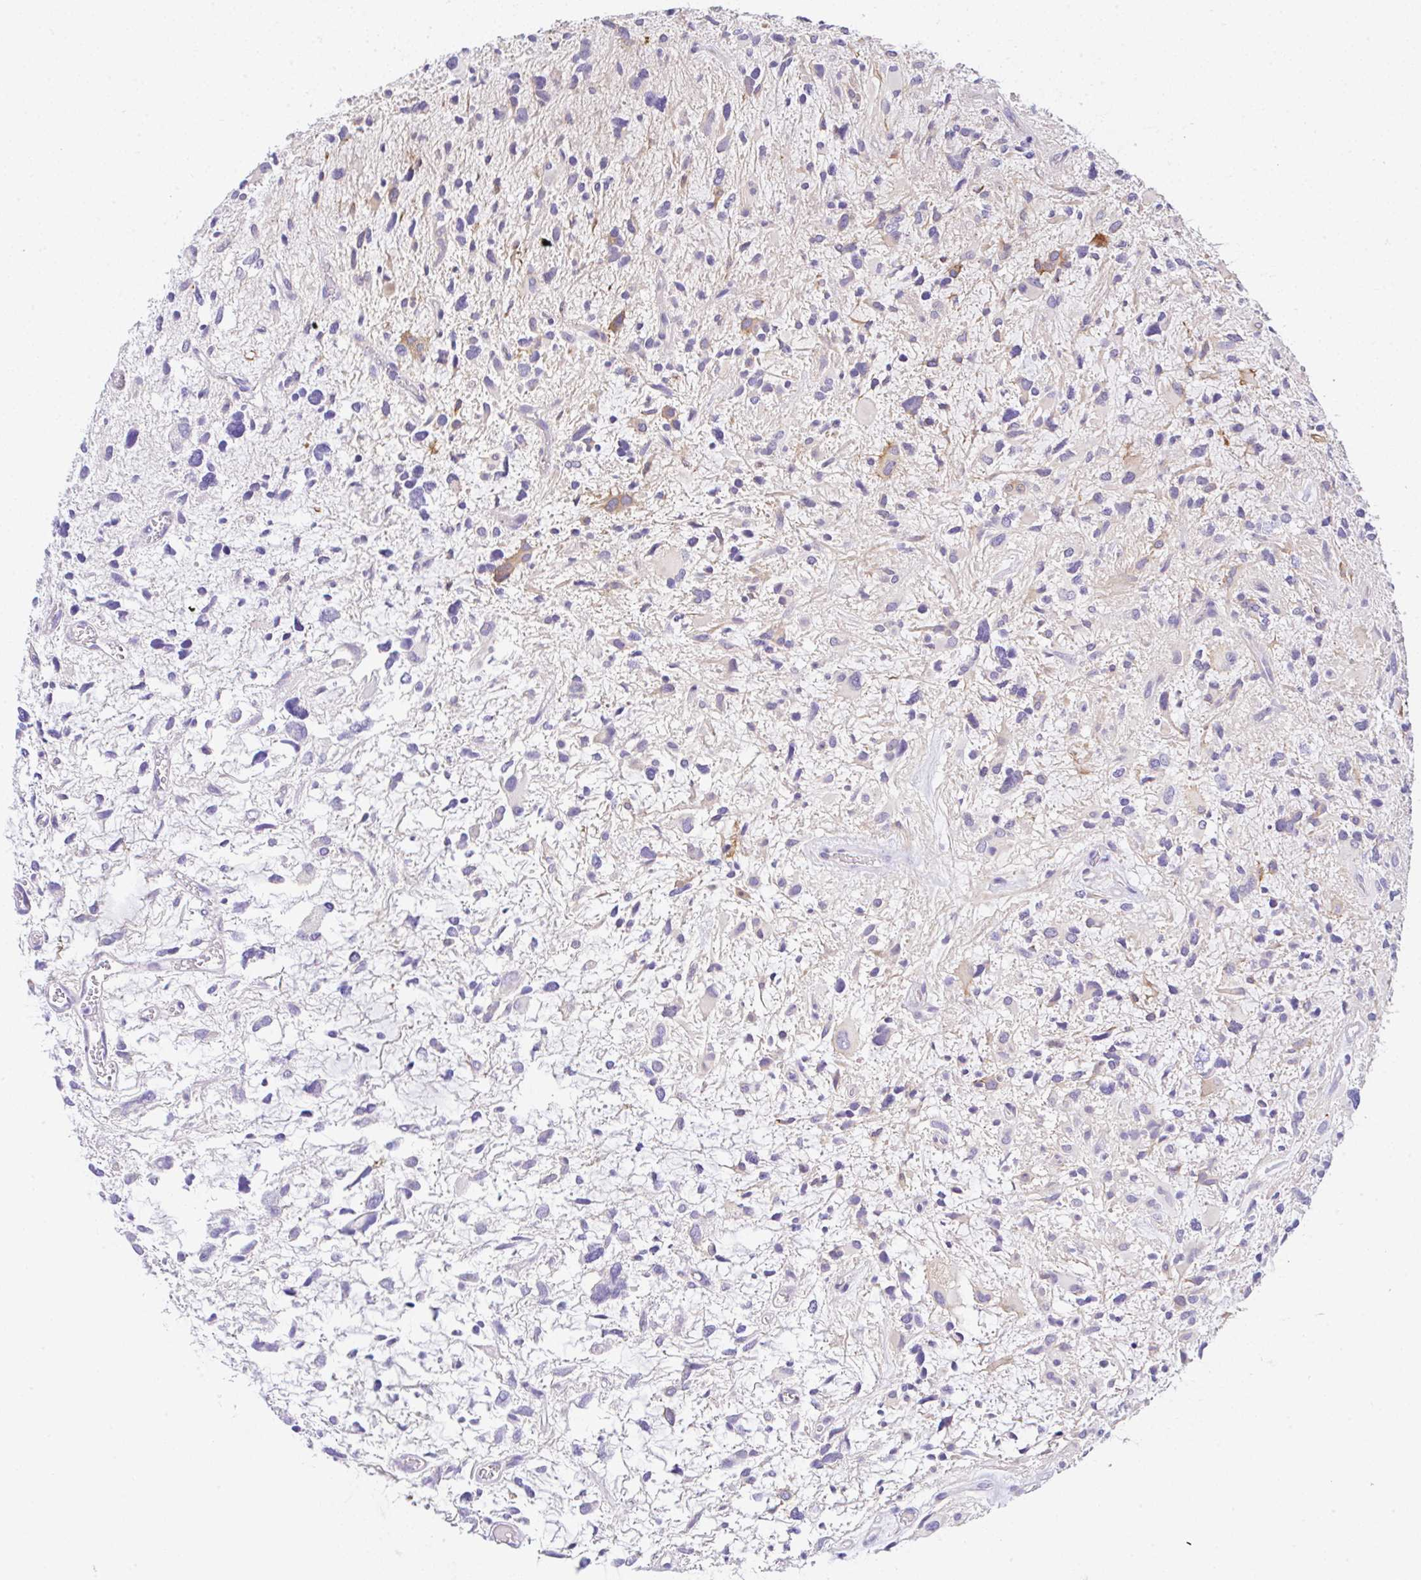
{"staining": {"intensity": "negative", "quantity": "none", "location": "none"}, "tissue": "glioma", "cell_type": "Tumor cells", "image_type": "cancer", "snomed": [{"axis": "morphology", "description": "Glioma, malignant, High grade"}, {"axis": "topography", "description": "Brain"}], "caption": "Tumor cells show no significant protein positivity in glioma. Nuclei are stained in blue.", "gene": "SERPINE3", "patient": {"sex": "female", "age": 11}}